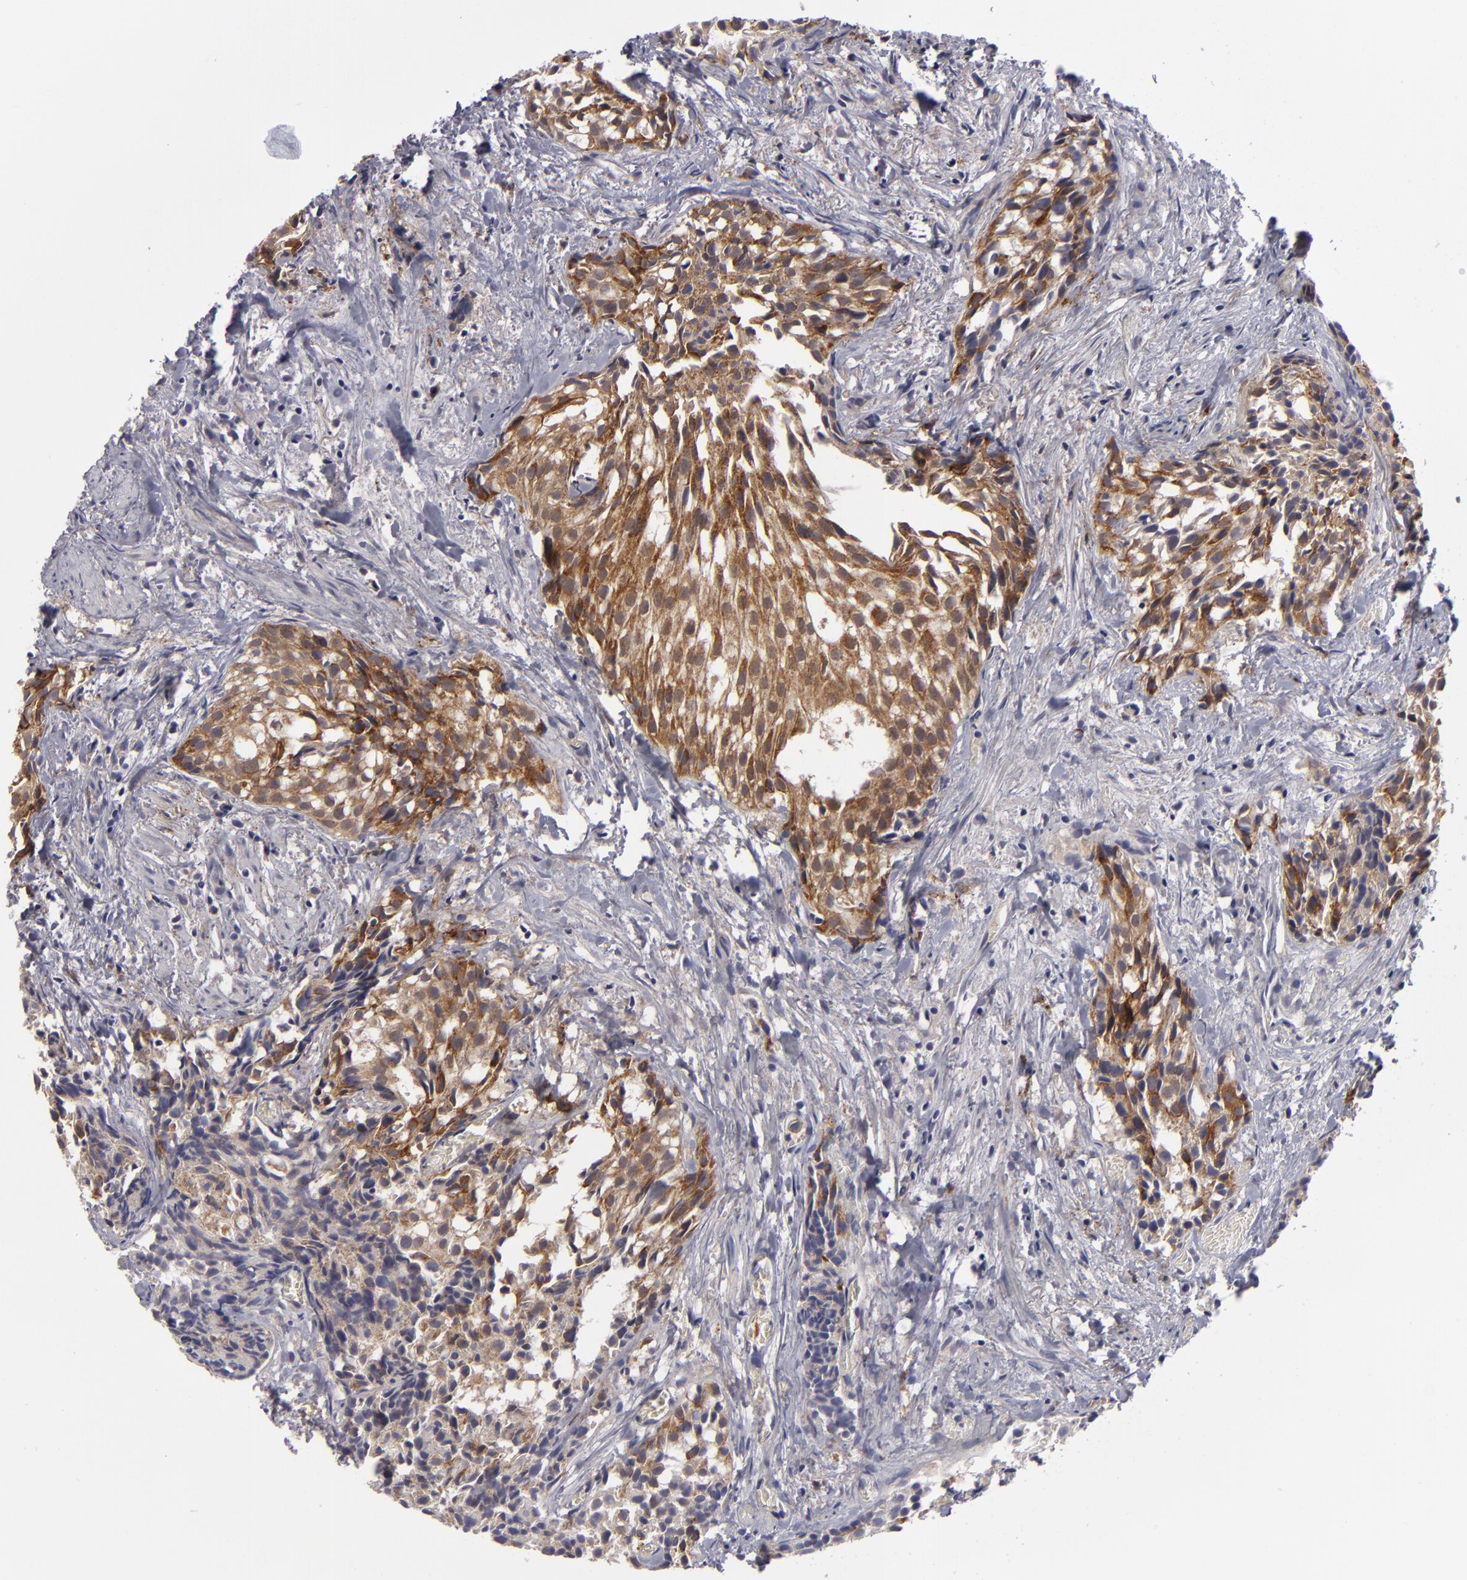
{"staining": {"intensity": "moderate", "quantity": "25%-75%", "location": "cytoplasmic/membranous"}, "tissue": "urothelial cancer", "cell_type": "Tumor cells", "image_type": "cancer", "snomed": [{"axis": "morphology", "description": "Urothelial carcinoma, High grade"}, {"axis": "topography", "description": "Urinary bladder"}], "caption": "Immunohistochemistry (IHC) photomicrograph of human urothelial cancer stained for a protein (brown), which exhibits medium levels of moderate cytoplasmic/membranous staining in about 25%-75% of tumor cells.", "gene": "ALCAM", "patient": {"sex": "female", "age": 78}}